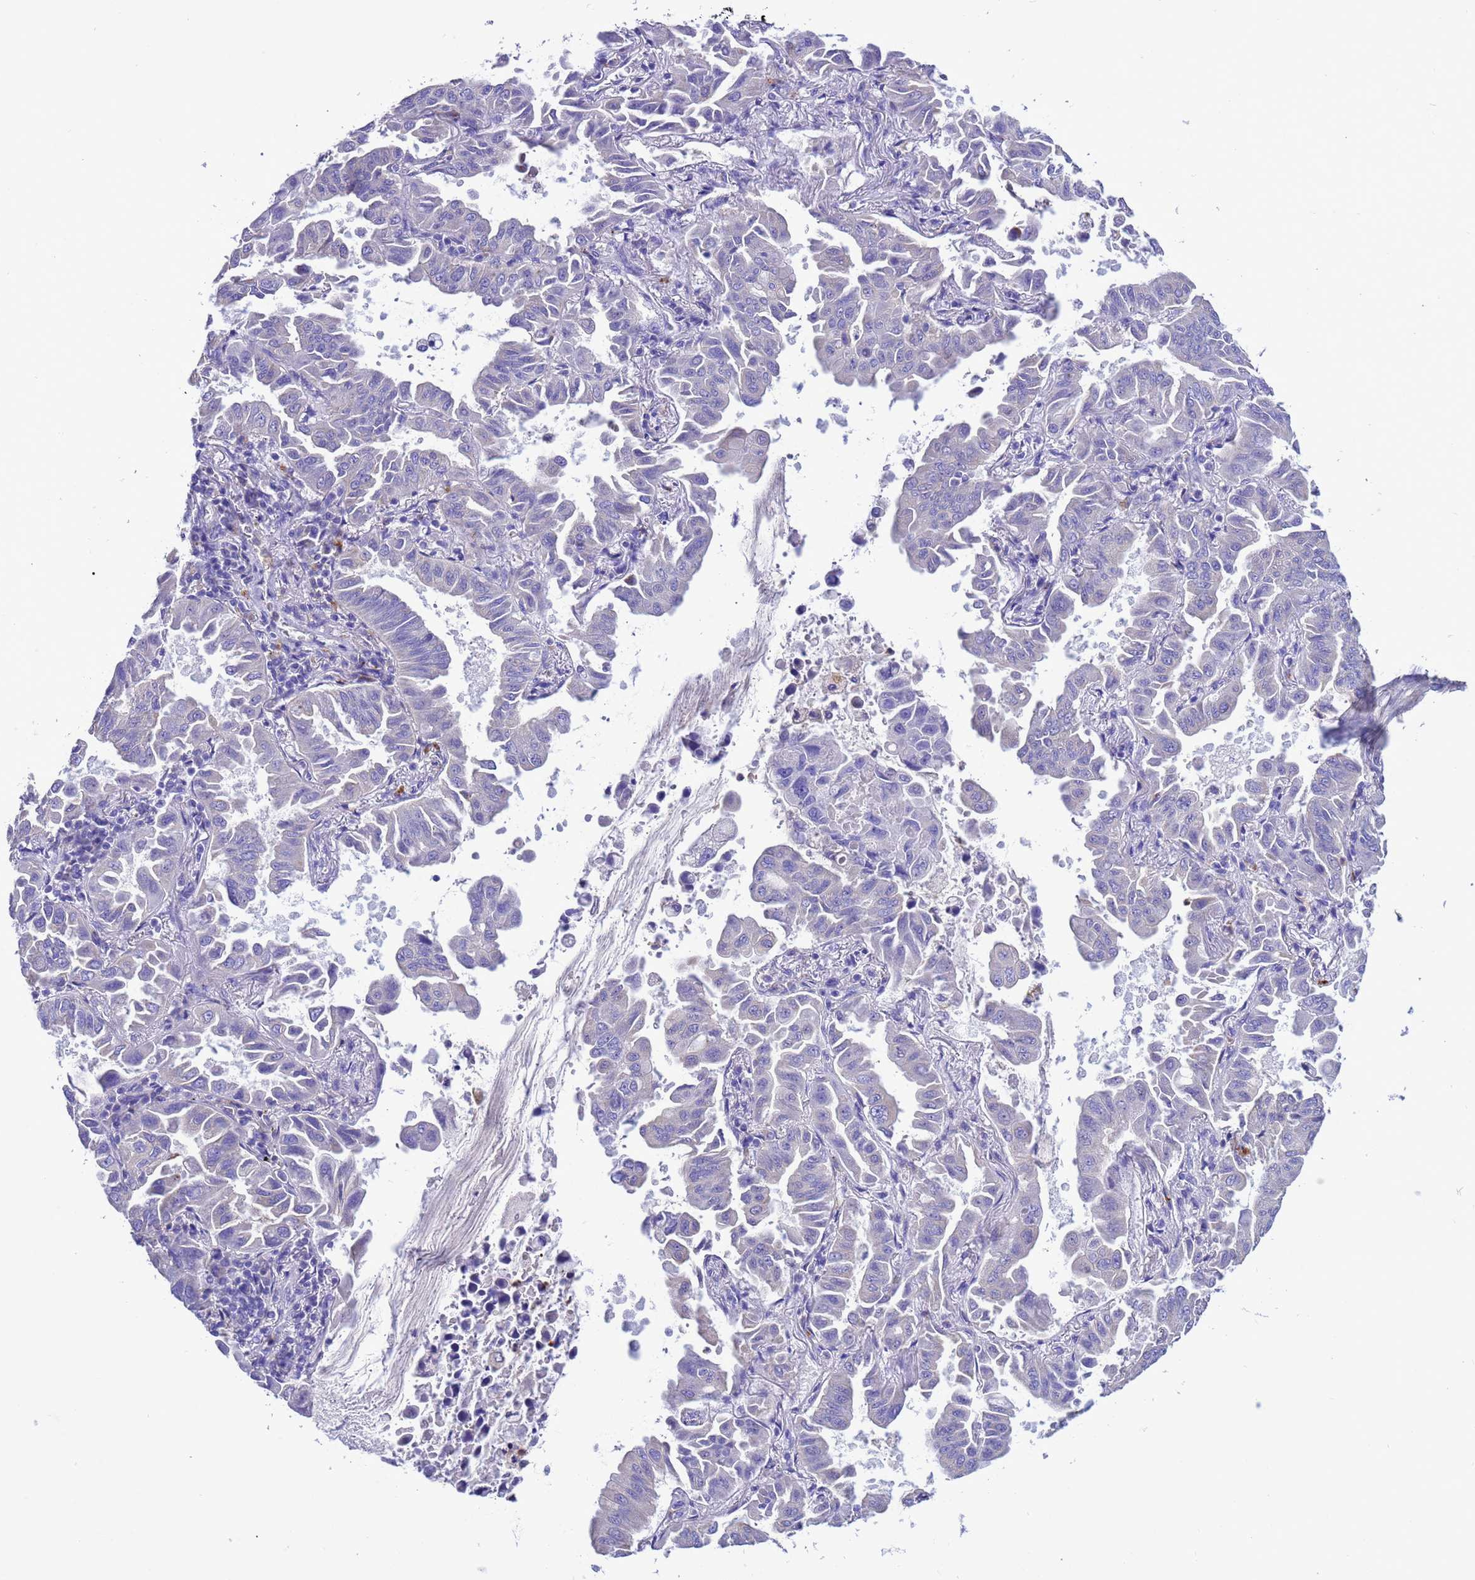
{"staining": {"intensity": "negative", "quantity": "none", "location": "none"}, "tissue": "lung cancer", "cell_type": "Tumor cells", "image_type": "cancer", "snomed": [{"axis": "morphology", "description": "Adenocarcinoma, NOS"}, {"axis": "topography", "description": "Lung"}], "caption": "High magnification brightfield microscopy of lung cancer (adenocarcinoma) stained with DAB (3,3'-diaminobenzidine) (brown) and counterstained with hematoxylin (blue): tumor cells show no significant positivity.", "gene": "KICS2", "patient": {"sex": "male", "age": 64}}